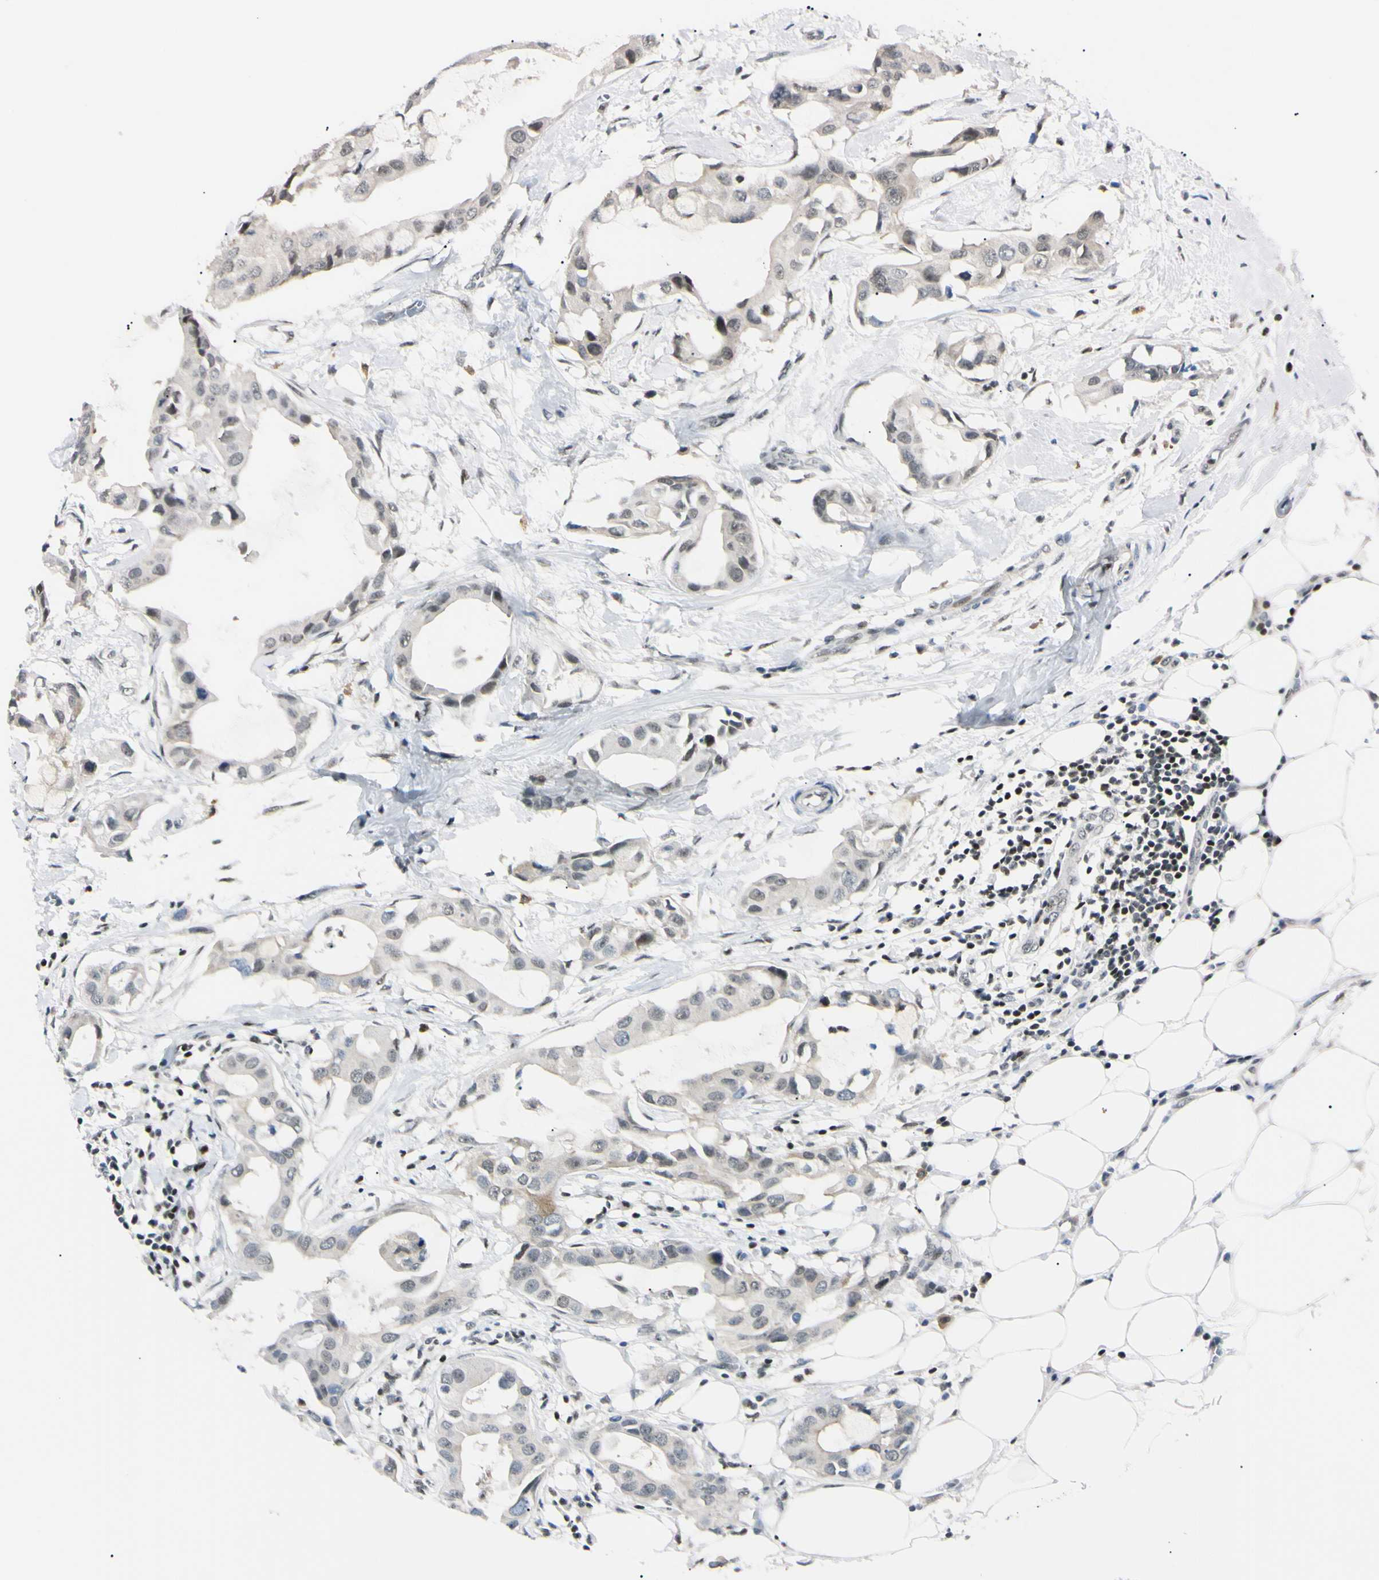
{"staining": {"intensity": "negative", "quantity": "none", "location": "none"}, "tissue": "breast cancer", "cell_type": "Tumor cells", "image_type": "cancer", "snomed": [{"axis": "morphology", "description": "Duct carcinoma"}, {"axis": "topography", "description": "Breast"}], "caption": "An image of intraductal carcinoma (breast) stained for a protein reveals no brown staining in tumor cells.", "gene": "C1orf174", "patient": {"sex": "female", "age": 40}}